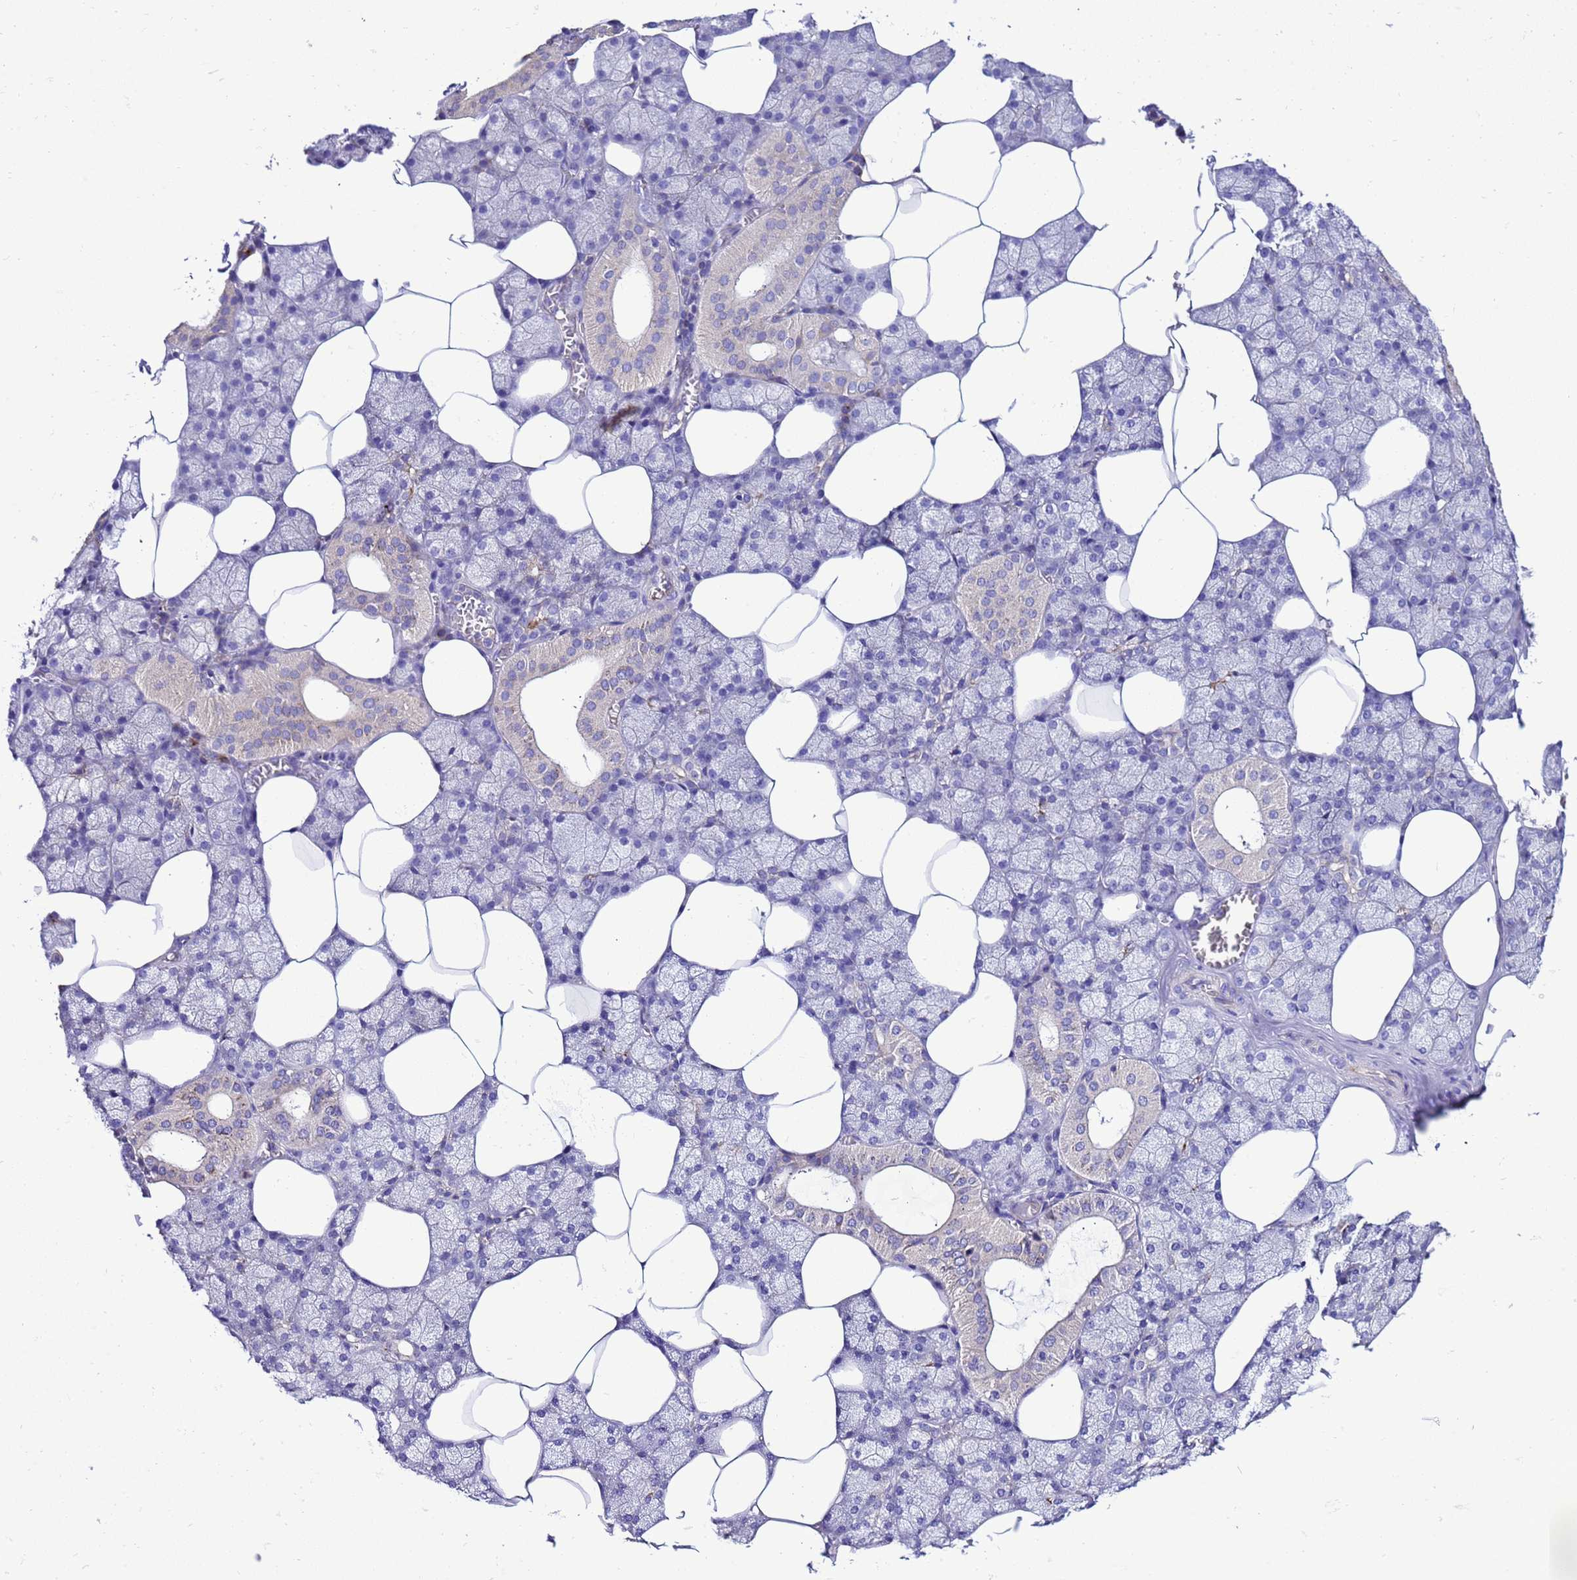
{"staining": {"intensity": "weak", "quantity": "<25%", "location": "cytoplasmic/membranous"}, "tissue": "salivary gland", "cell_type": "Glandular cells", "image_type": "normal", "snomed": [{"axis": "morphology", "description": "Normal tissue, NOS"}, {"axis": "topography", "description": "Salivary gland"}], "caption": "A high-resolution micrograph shows IHC staining of normal salivary gland, which demonstrates no significant expression in glandular cells. The staining was performed using DAB (3,3'-diaminobenzidine) to visualize the protein expression in brown, while the nuclei were stained in blue with hematoxylin (Magnification: 20x).", "gene": "KICS2", "patient": {"sex": "male", "age": 62}}